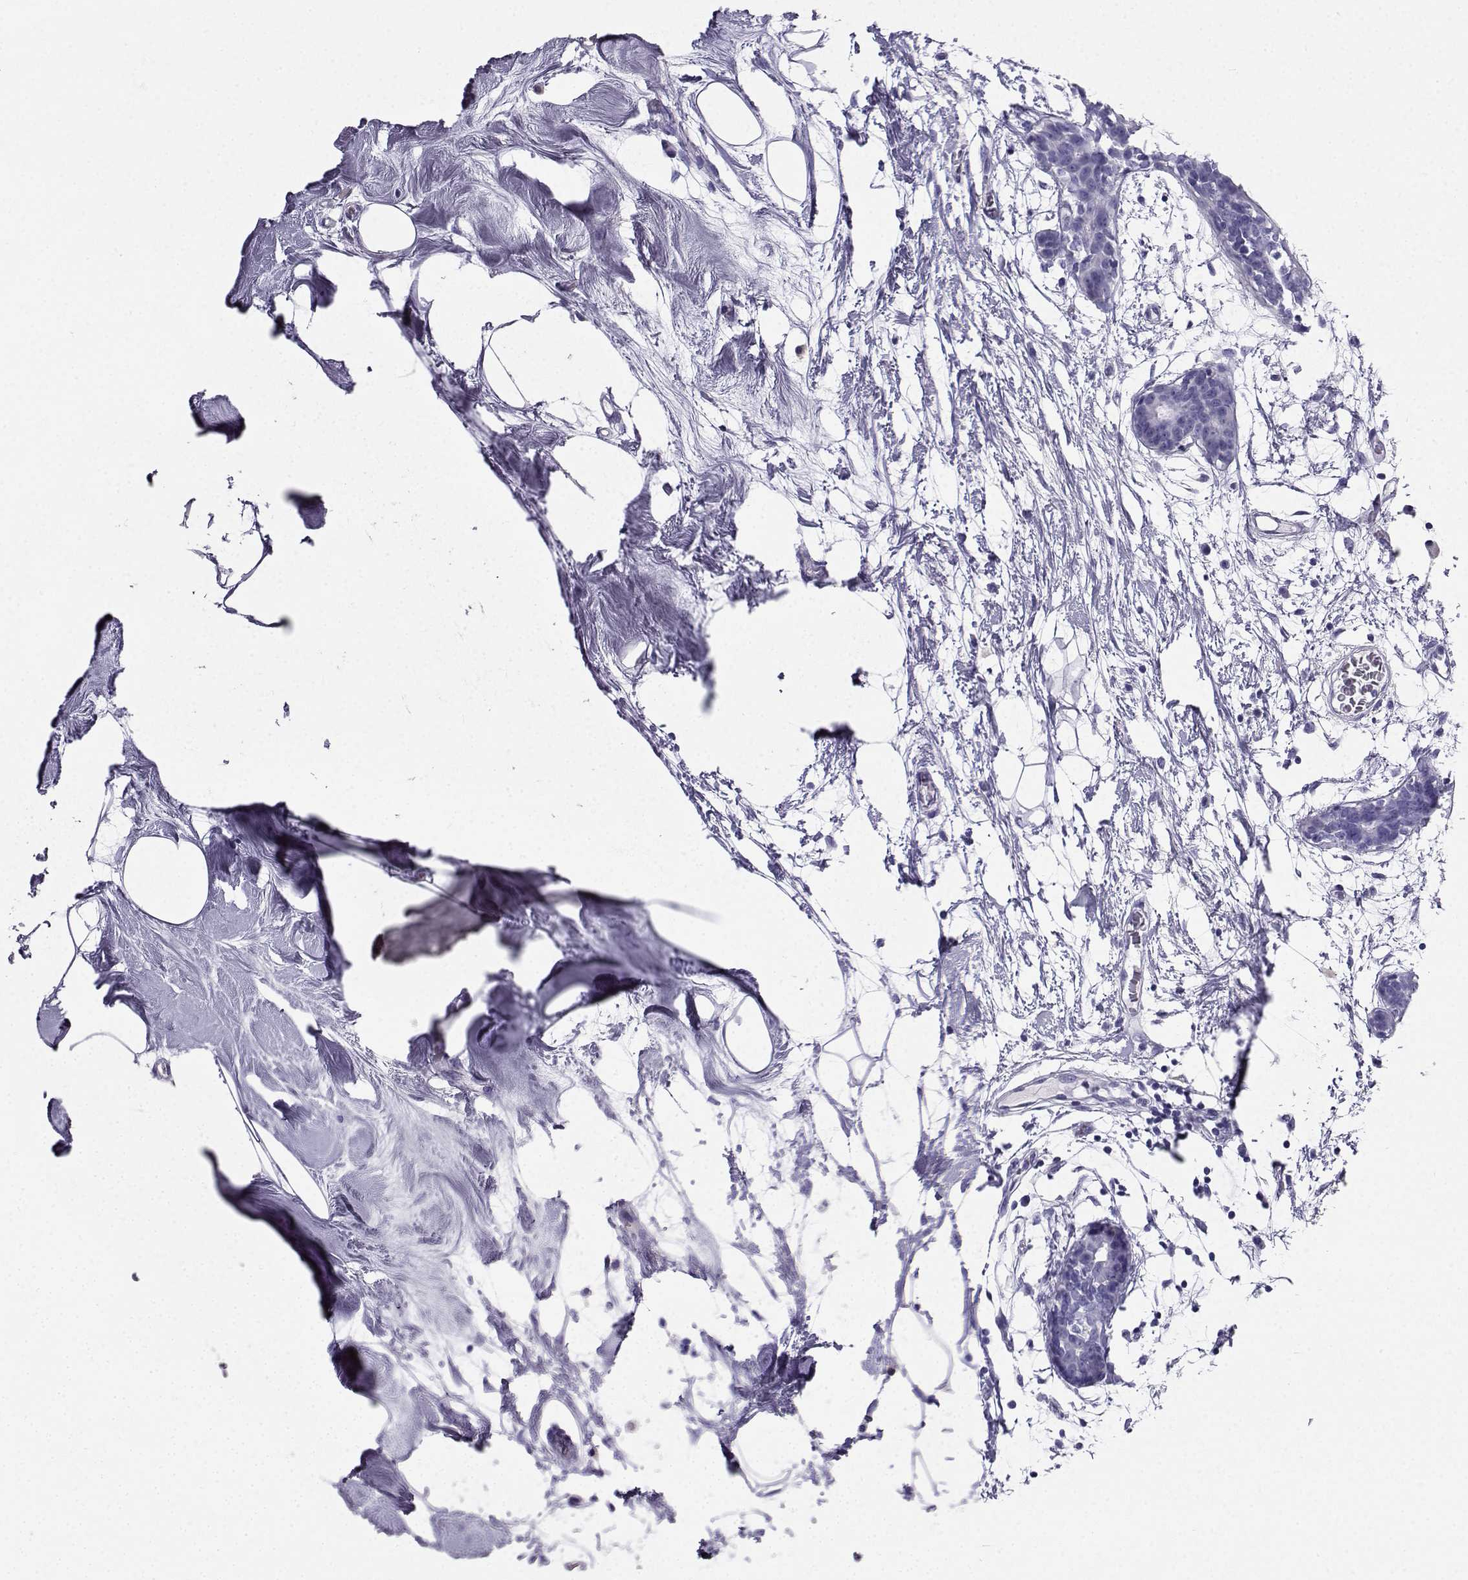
{"staining": {"intensity": "negative", "quantity": "none", "location": "none"}, "tissue": "breast cancer", "cell_type": "Tumor cells", "image_type": "cancer", "snomed": [{"axis": "morphology", "description": "Normal tissue, NOS"}, {"axis": "morphology", "description": "Duct carcinoma"}, {"axis": "topography", "description": "Breast"}], "caption": "Intraductal carcinoma (breast) was stained to show a protein in brown. There is no significant positivity in tumor cells. (DAB (3,3'-diaminobenzidine) IHC visualized using brightfield microscopy, high magnification).", "gene": "CD109", "patient": {"sex": "female", "age": 40}}